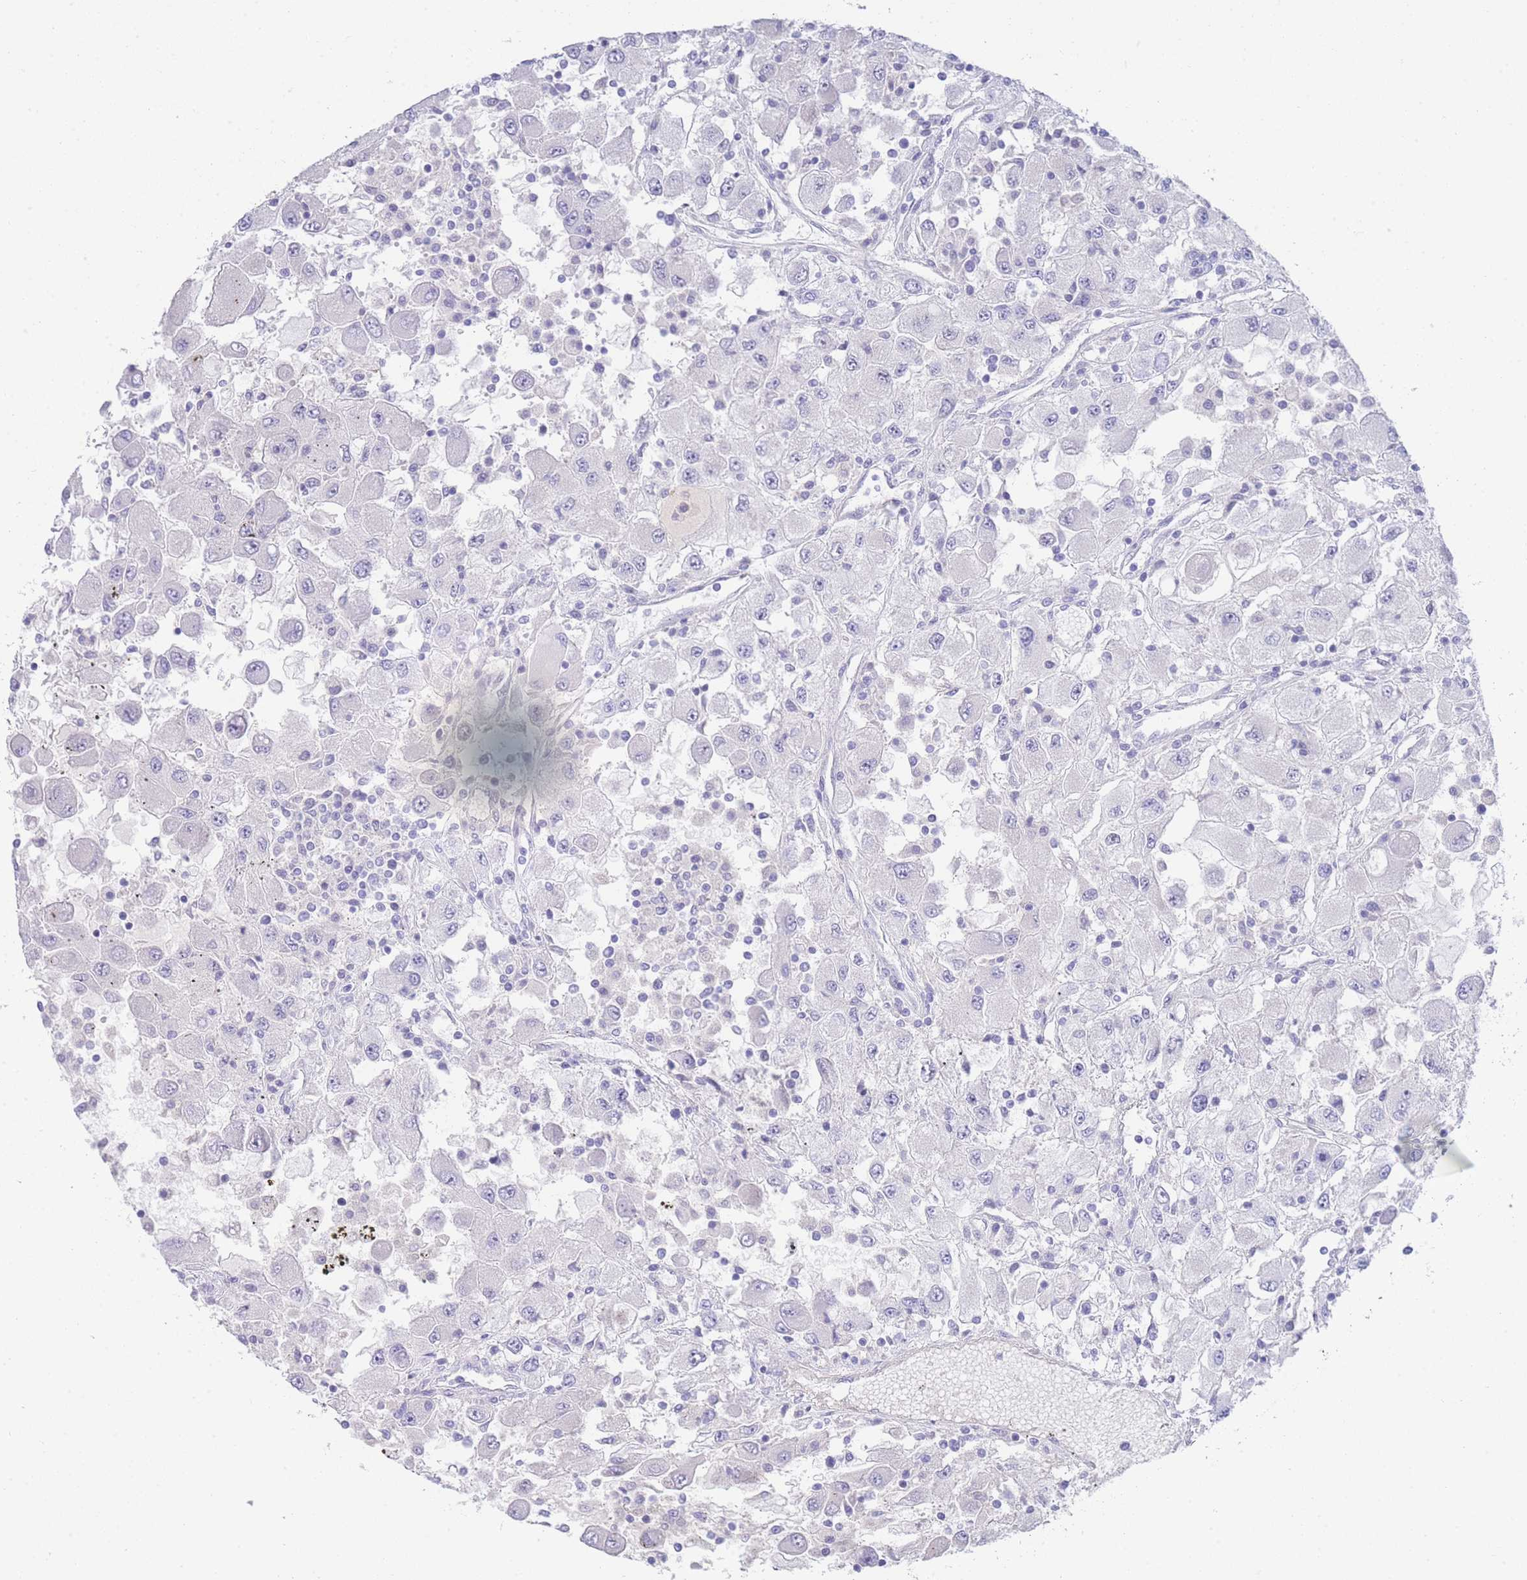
{"staining": {"intensity": "negative", "quantity": "none", "location": "none"}, "tissue": "renal cancer", "cell_type": "Tumor cells", "image_type": "cancer", "snomed": [{"axis": "morphology", "description": "Adenocarcinoma, NOS"}, {"axis": "topography", "description": "Kidney"}], "caption": "DAB (3,3'-diaminobenzidine) immunohistochemical staining of human adenocarcinoma (renal) exhibits no significant expression in tumor cells.", "gene": "LRRC37A", "patient": {"sex": "female", "age": 67}}